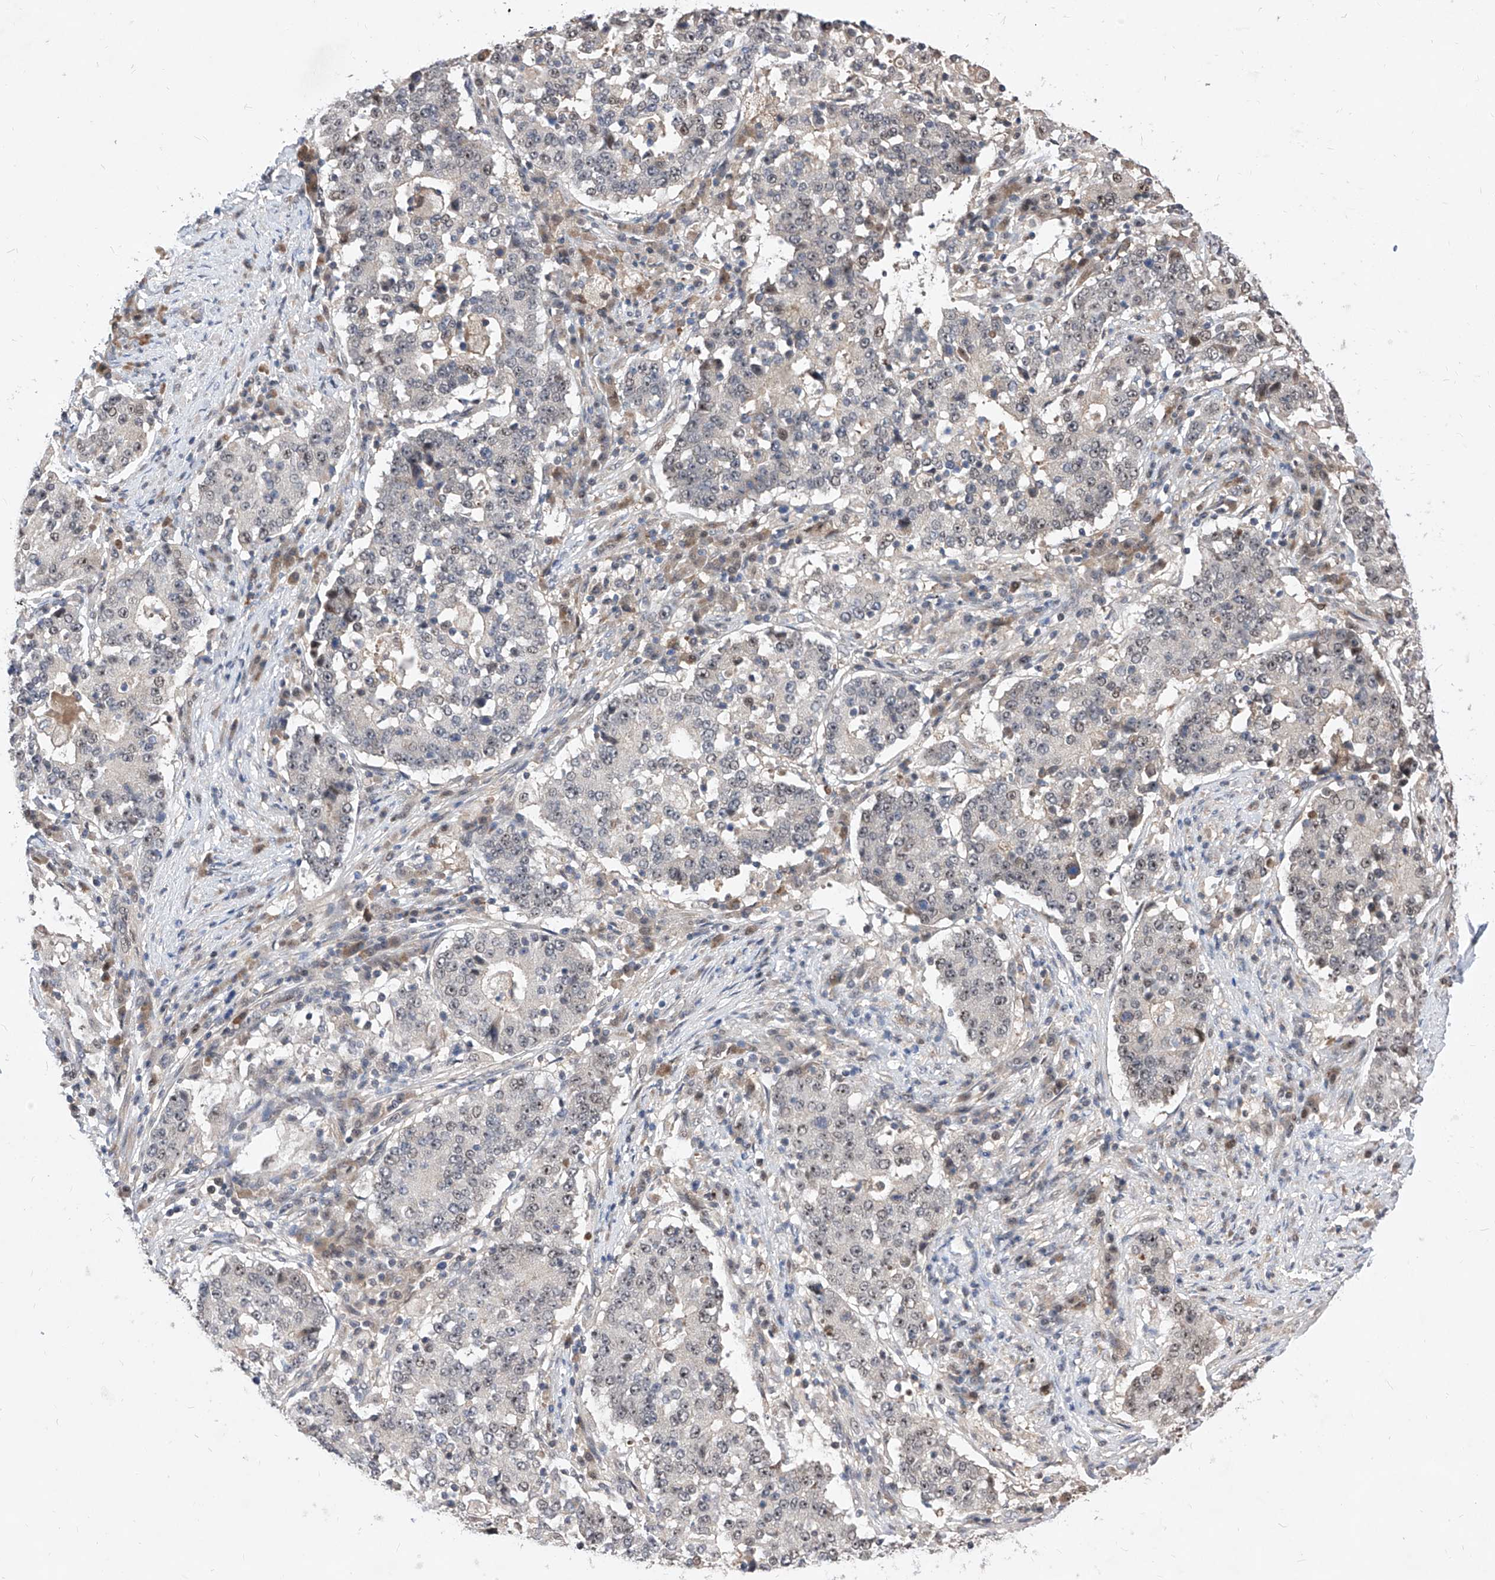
{"staining": {"intensity": "negative", "quantity": "none", "location": "none"}, "tissue": "stomach cancer", "cell_type": "Tumor cells", "image_type": "cancer", "snomed": [{"axis": "morphology", "description": "Adenocarcinoma, NOS"}, {"axis": "topography", "description": "Stomach"}], "caption": "The immunohistochemistry histopathology image has no significant expression in tumor cells of stomach cancer tissue.", "gene": "LGR4", "patient": {"sex": "male", "age": 59}}